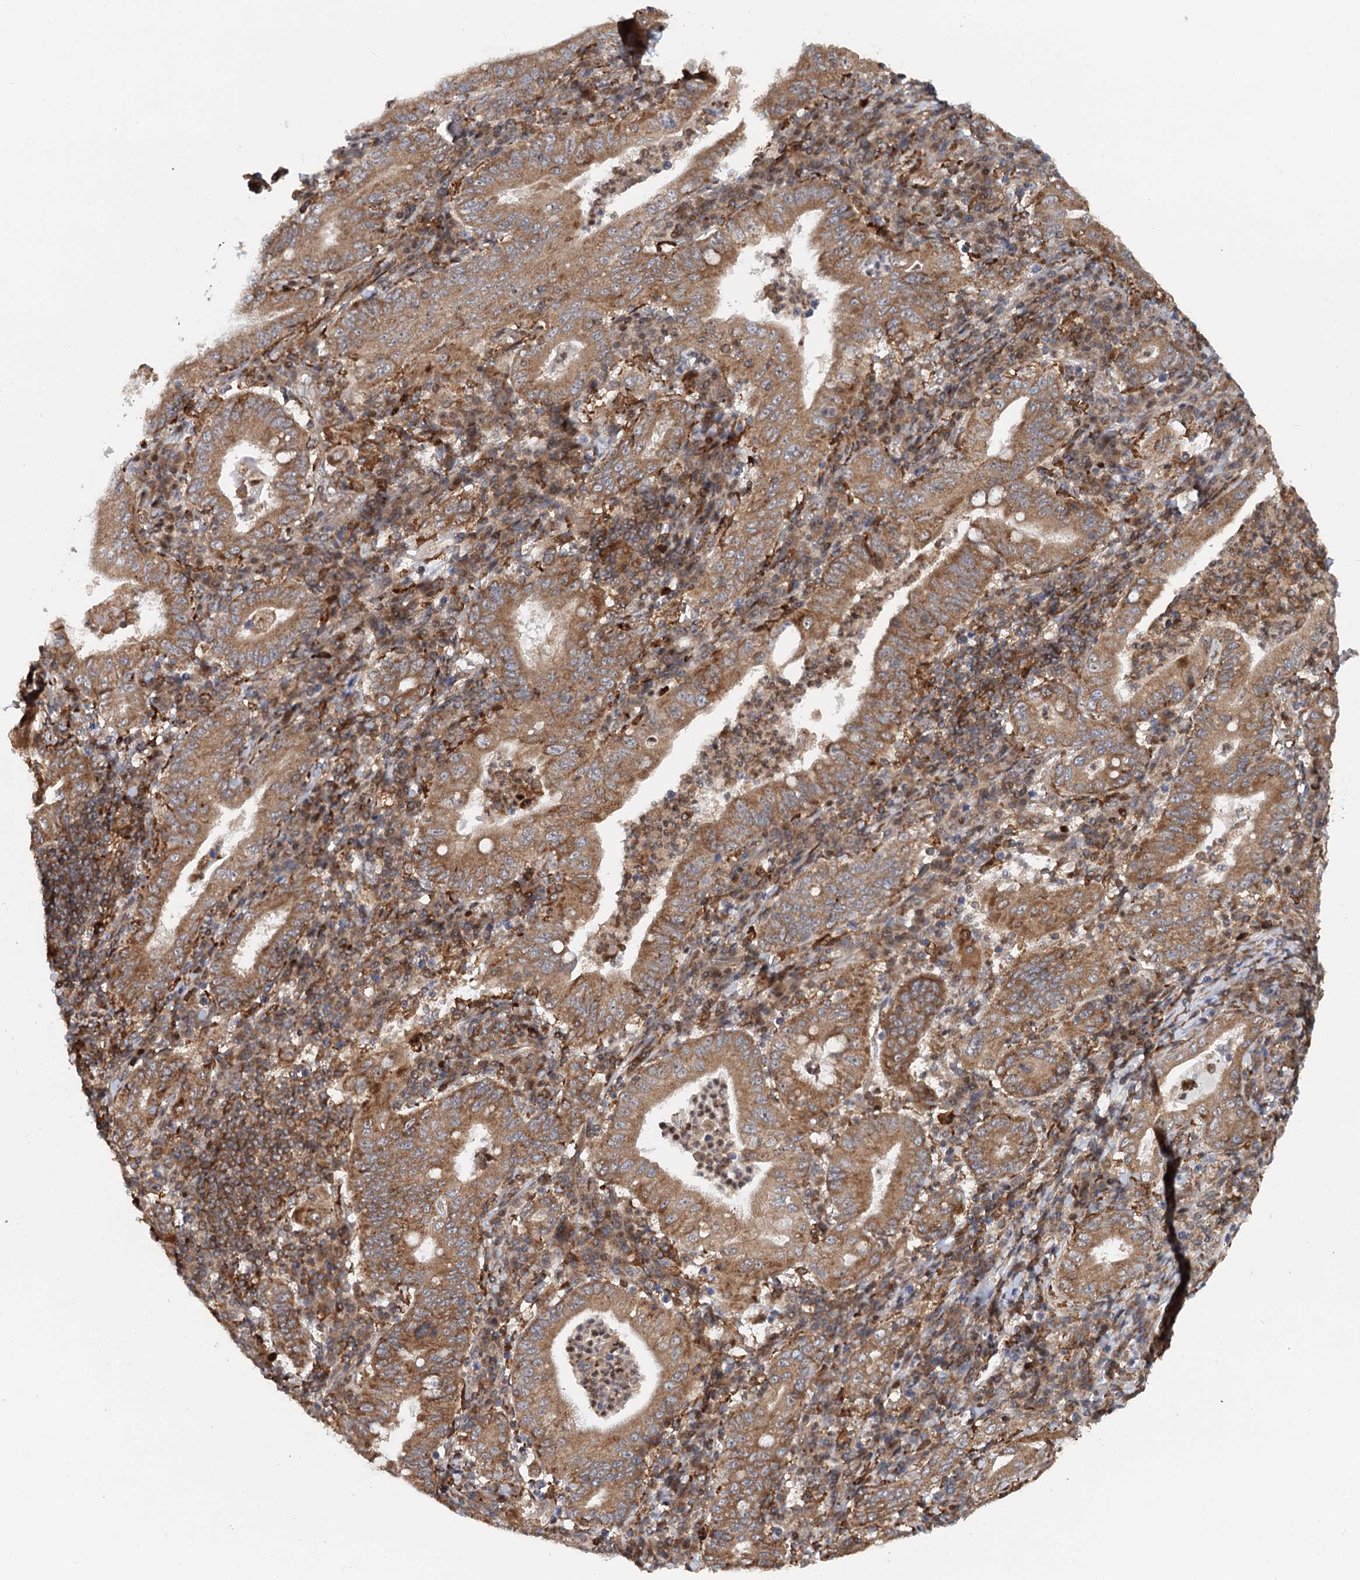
{"staining": {"intensity": "moderate", "quantity": ">75%", "location": "cytoplasmic/membranous"}, "tissue": "stomach cancer", "cell_type": "Tumor cells", "image_type": "cancer", "snomed": [{"axis": "morphology", "description": "Normal tissue, NOS"}, {"axis": "morphology", "description": "Adenocarcinoma, NOS"}, {"axis": "topography", "description": "Esophagus"}, {"axis": "topography", "description": "Stomach, upper"}, {"axis": "topography", "description": "Peripheral nerve tissue"}], "caption": "A photomicrograph of human adenocarcinoma (stomach) stained for a protein demonstrates moderate cytoplasmic/membranous brown staining in tumor cells.", "gene": "RNF111", "patient": {"sex": "male", "age": 62}}